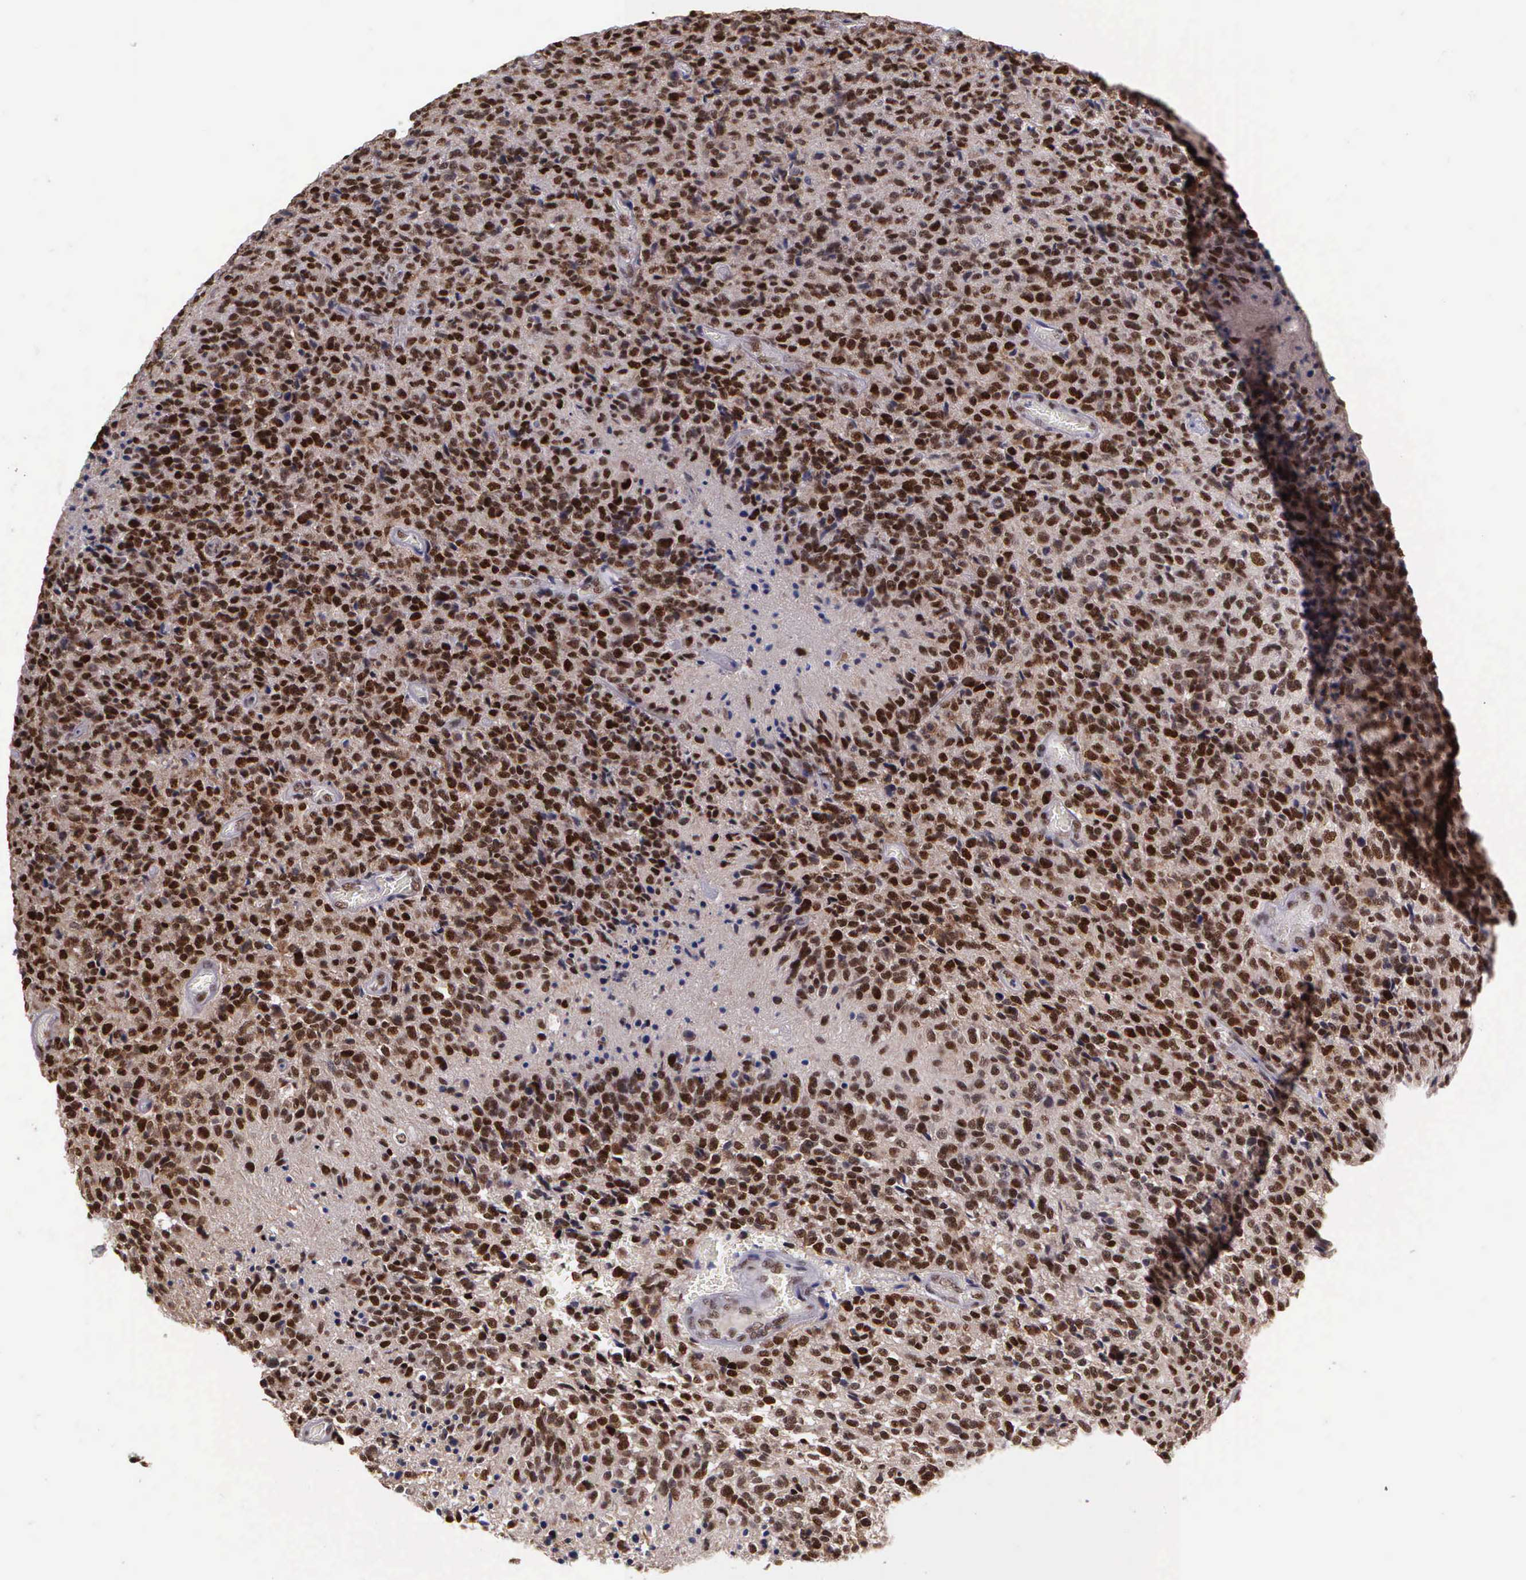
{"staining": {"intensity": "strong", "quantity": ">75%", "location": "cytoplasmic/membranous,nuclear"}, "tissue": "glioma", "cell_type": "Tumor cells", "image_type": "cancer", "snomed": [{"axis": "morphology", "description": "Glioma, malignant, High grade"}, {"axis": "topography", "description": "Brain"}], "caption": "An IHC photomicrograph of tumor tissue is shown. Protein staining in brown highlights strong cytoplasmic/membranous and nuclear positivity in high-grade glioma (malignant) within tumor cells.", "gene": "UBR7", "patient": {"sex": "male", "age": 36}}